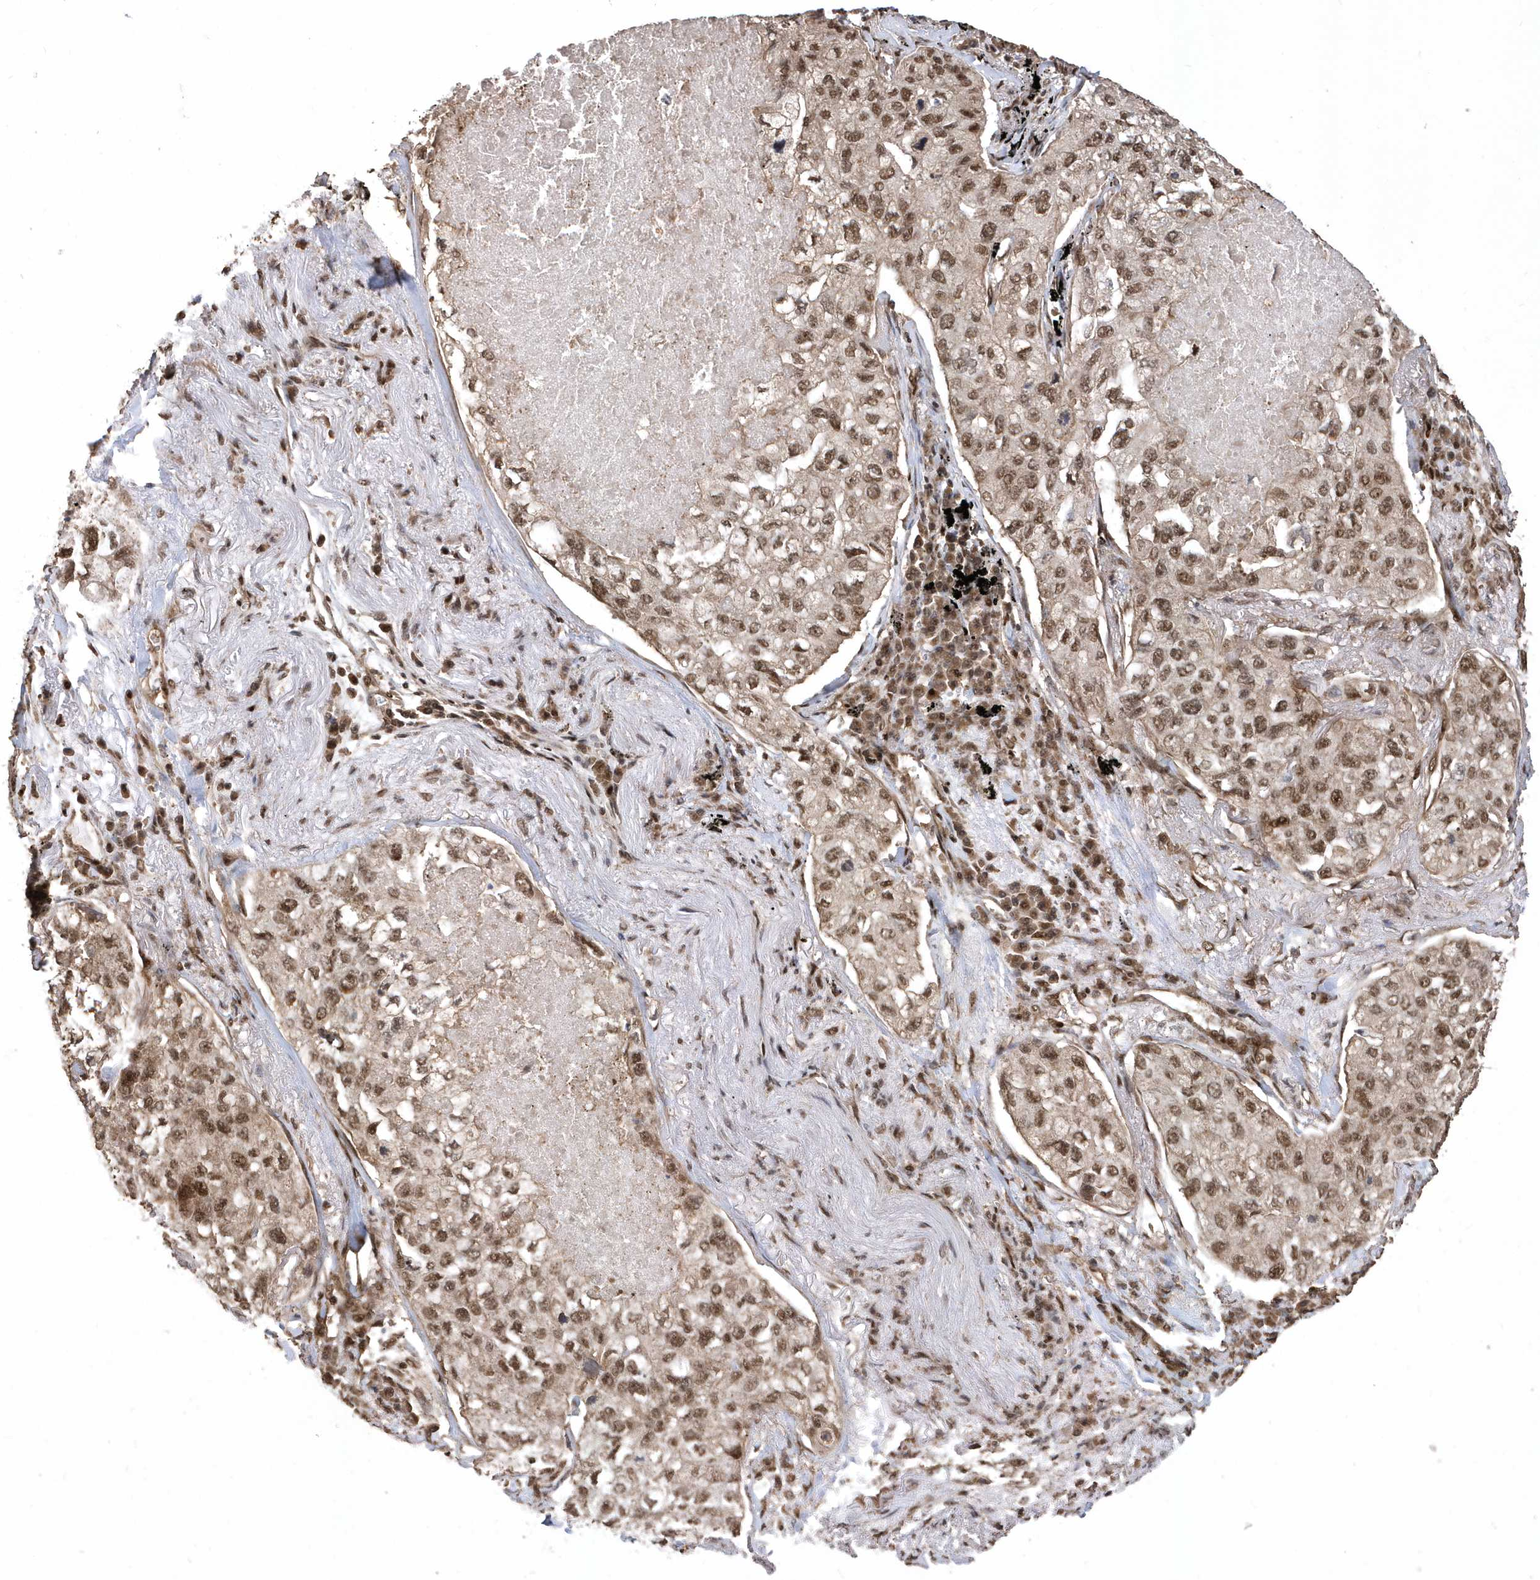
{"staining": {"intensity": "moderate", "quantity": ">75%", "location": "nuclear"}, "tissue": "lung cancer", "cell_type": "Tumor cells", "image_type": "cancer", "snomed": [{"axis": "morphology", "description": "Adenocarcinoma, NOS"}, {"axis": "topography", "description": "Lung"}], "caption": "Brown immunohistochemical staining in human adenocarcinoma (lung) displays moderate nuclear expression in about >75% of tumor cells.", "gene": "INTS12", "patient": {"sex": "male", "age": 65}}